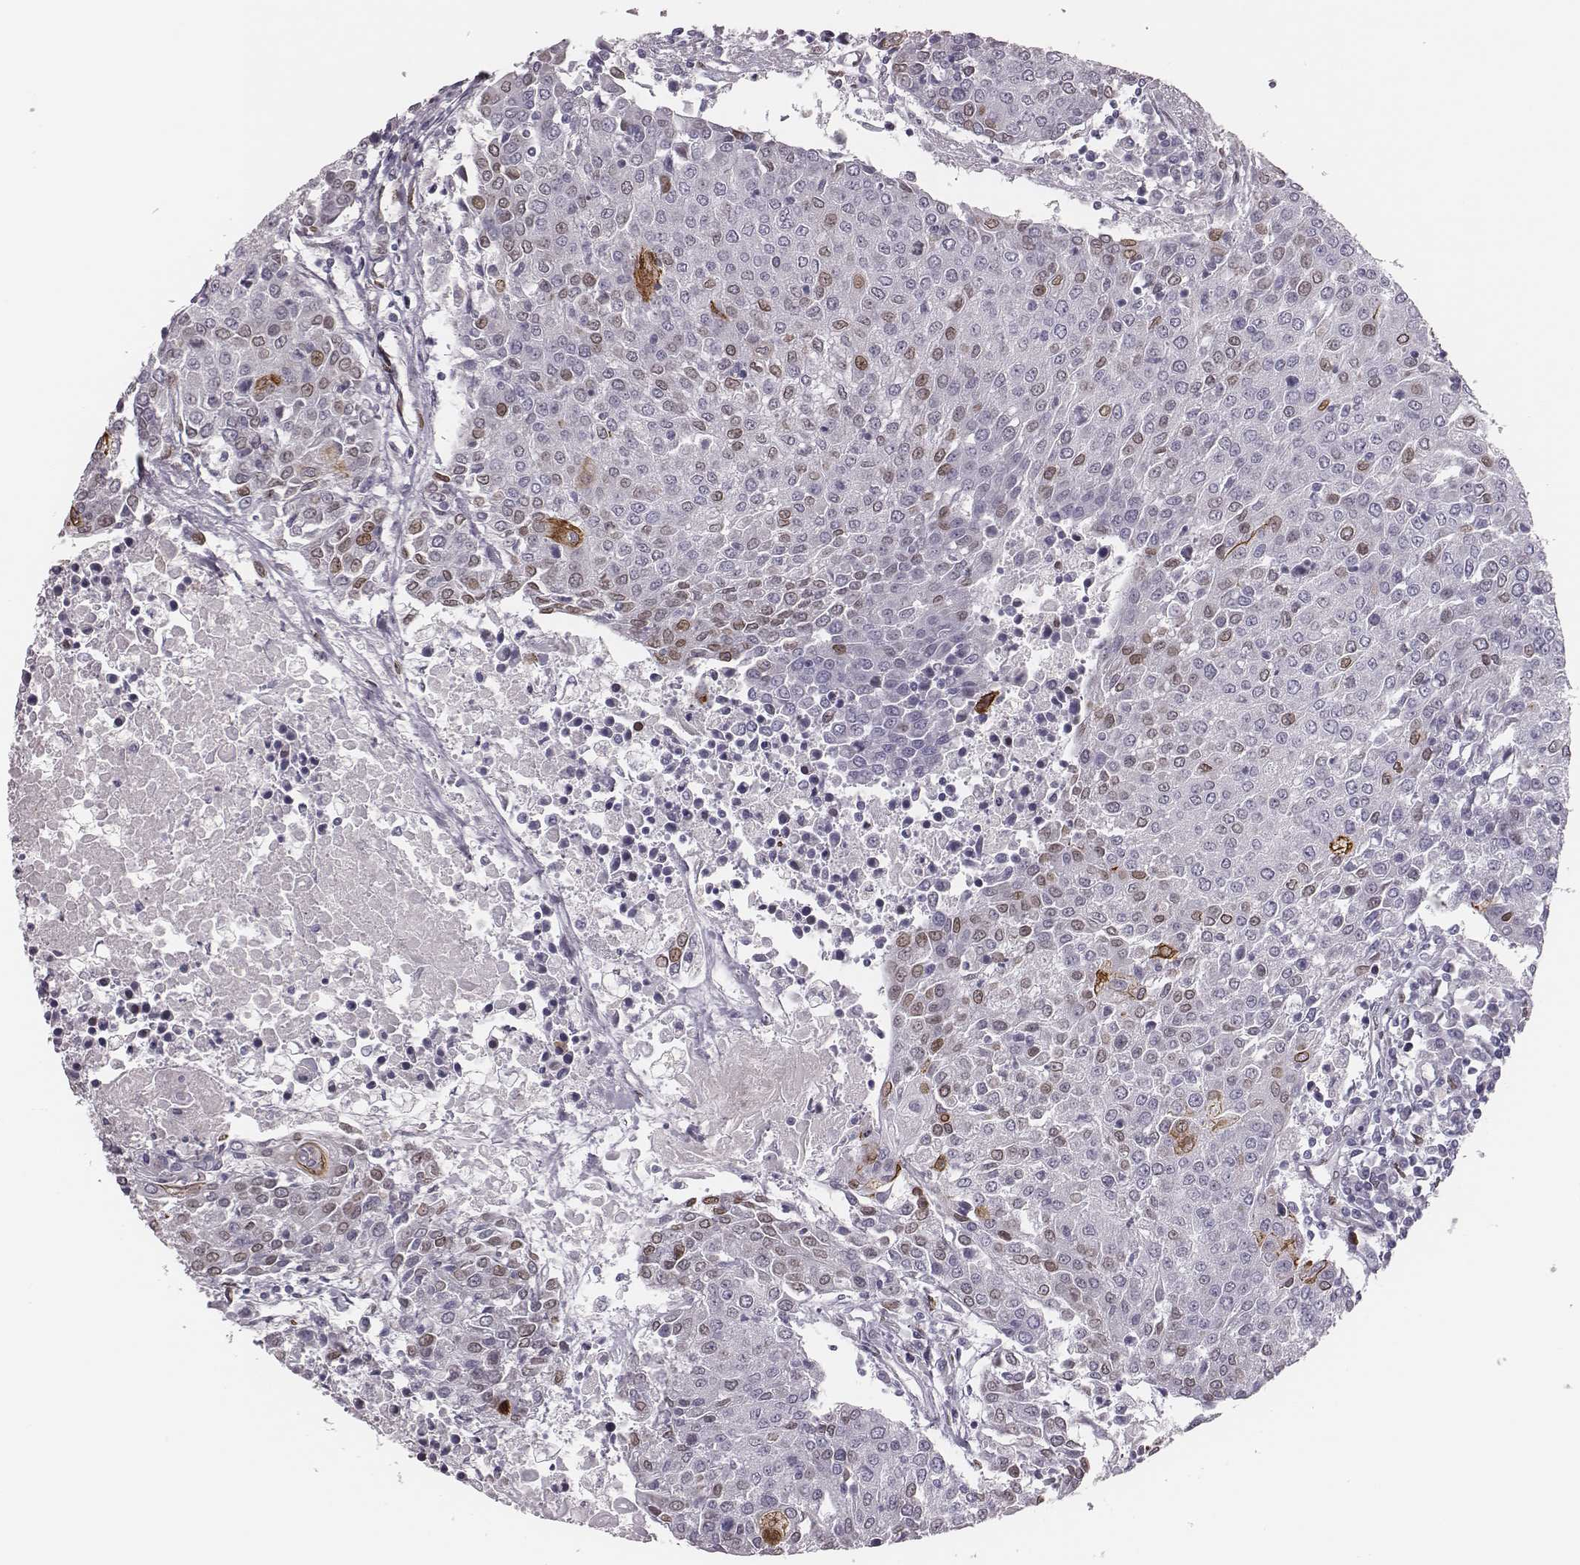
{"staining": {"intensity": "moderate", "quantity": "<25%", "location": "nuclear"}, "tissue": "urothelial cancer", "cell_type": "Tumor cells", "image_type": "cancer", "snomed": [{"axis": "morphology", "description": "Urothelial carcinoma, High grade"}, {"axis": "topography", "description": "Urinary bladder"}], "caption": "Protein analysis of urothelial carcinoma (high-grade) tissue demonstrates moderate nuclear positivity in about <25% of tumor cells. (Stains: DAB (3,3'-diaminobenzidine) in brown, nuclei in blue, Microscopy: brightfield microscopy at high magnification).", "gene": "ADGRF4", "patient": {"sex": "female", "age": 85}}